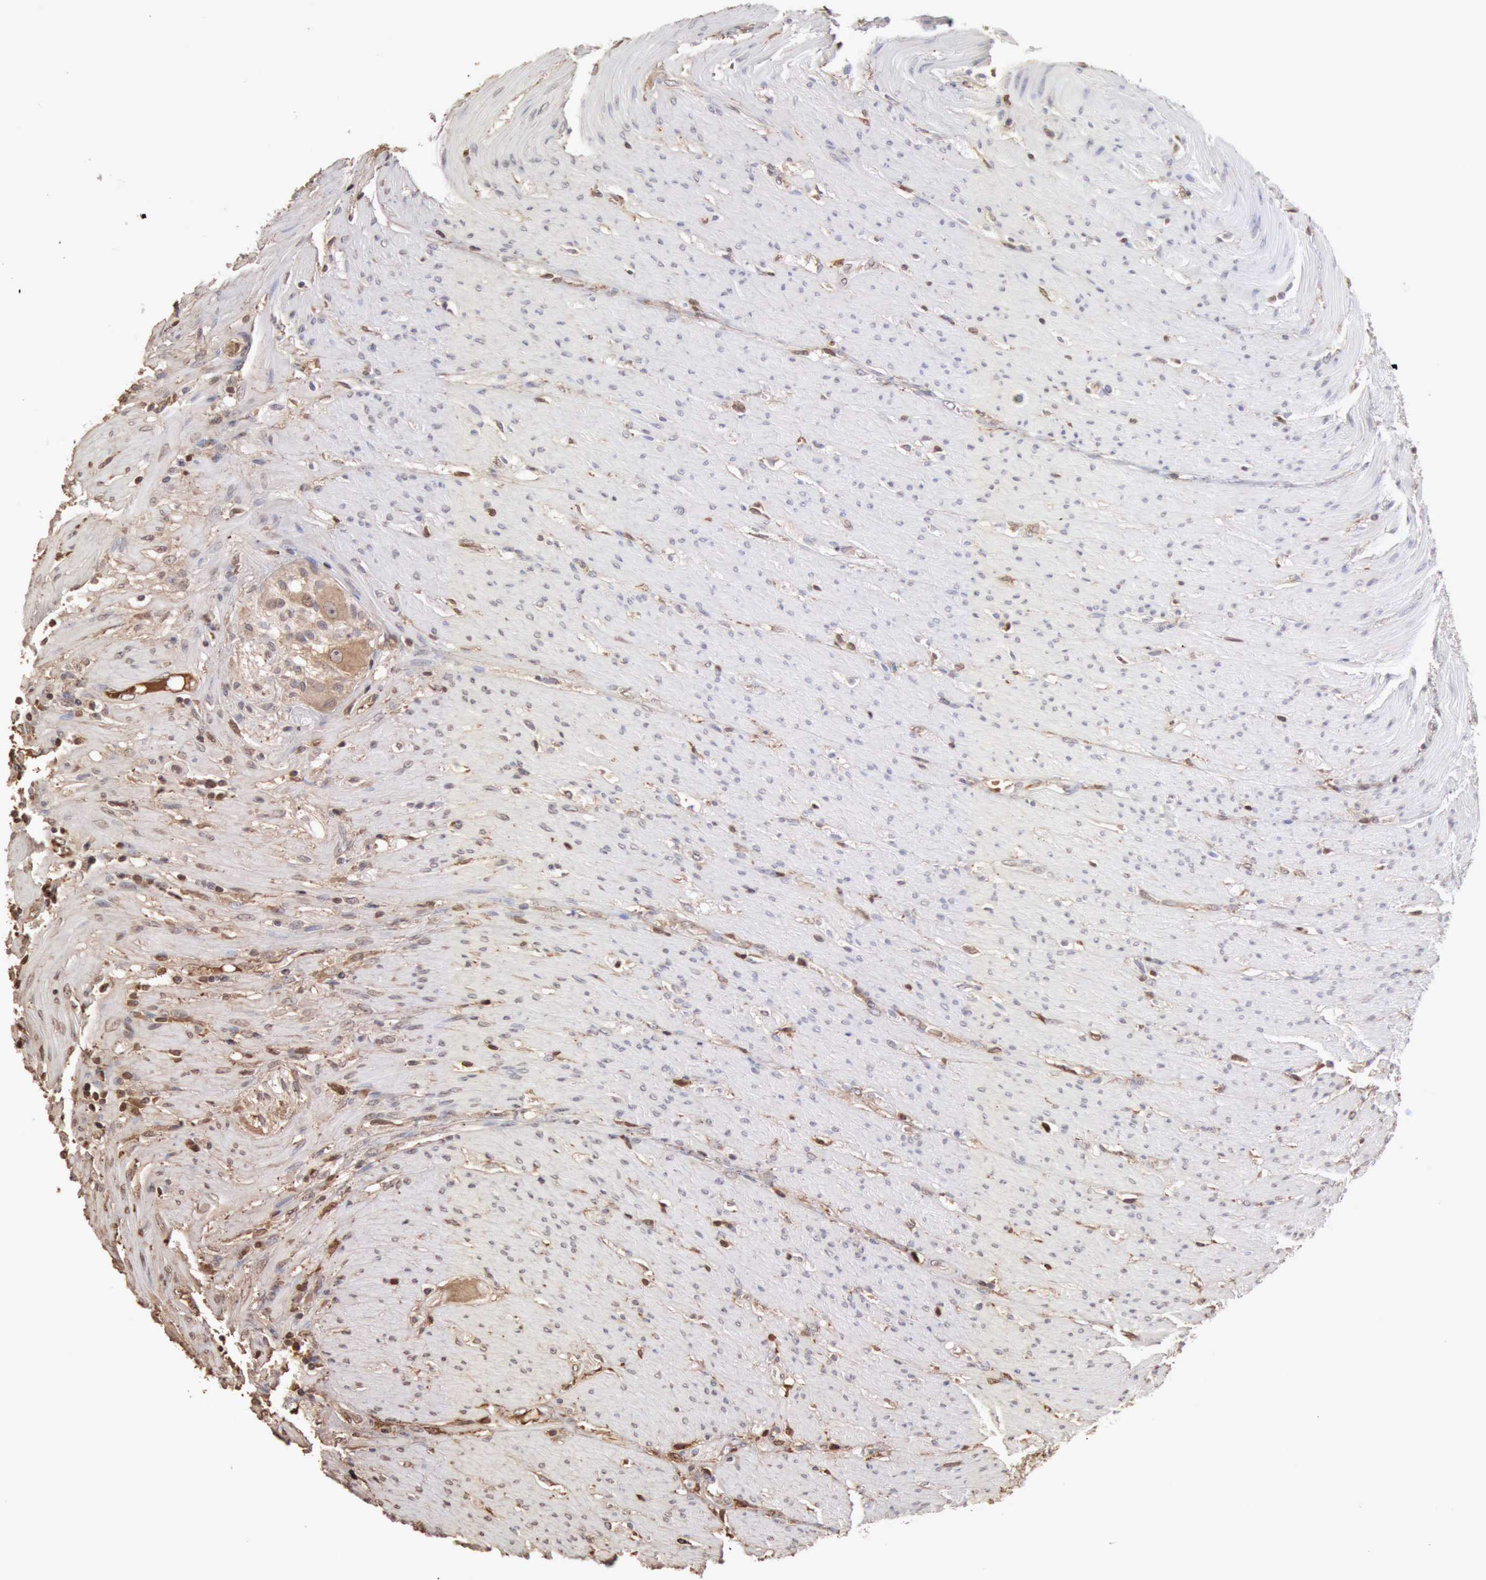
{"staining": {"intensity": "weak", "quantity": "25%-75%", "location": "cytoplasmic/membranous"}, "tissue": "colorectal cancer", "cell_type": "Tumor cells", "image_type": "cancer", "snomed": [{"axis": "morphology", "description": "Adenocarcinoma, NOS"}, {"axis": "topography", "description": "Colon"}], "caption": "Immunohistochemical staining of human colorectal cancer (adenocarcinoma) demonstrates low levels of weak cytoplasmic/membranous expression in approximately 25%-75% of tumor cells.", "gene": "SERPINA1", "patient": {"sex": "female", "age": 46}}